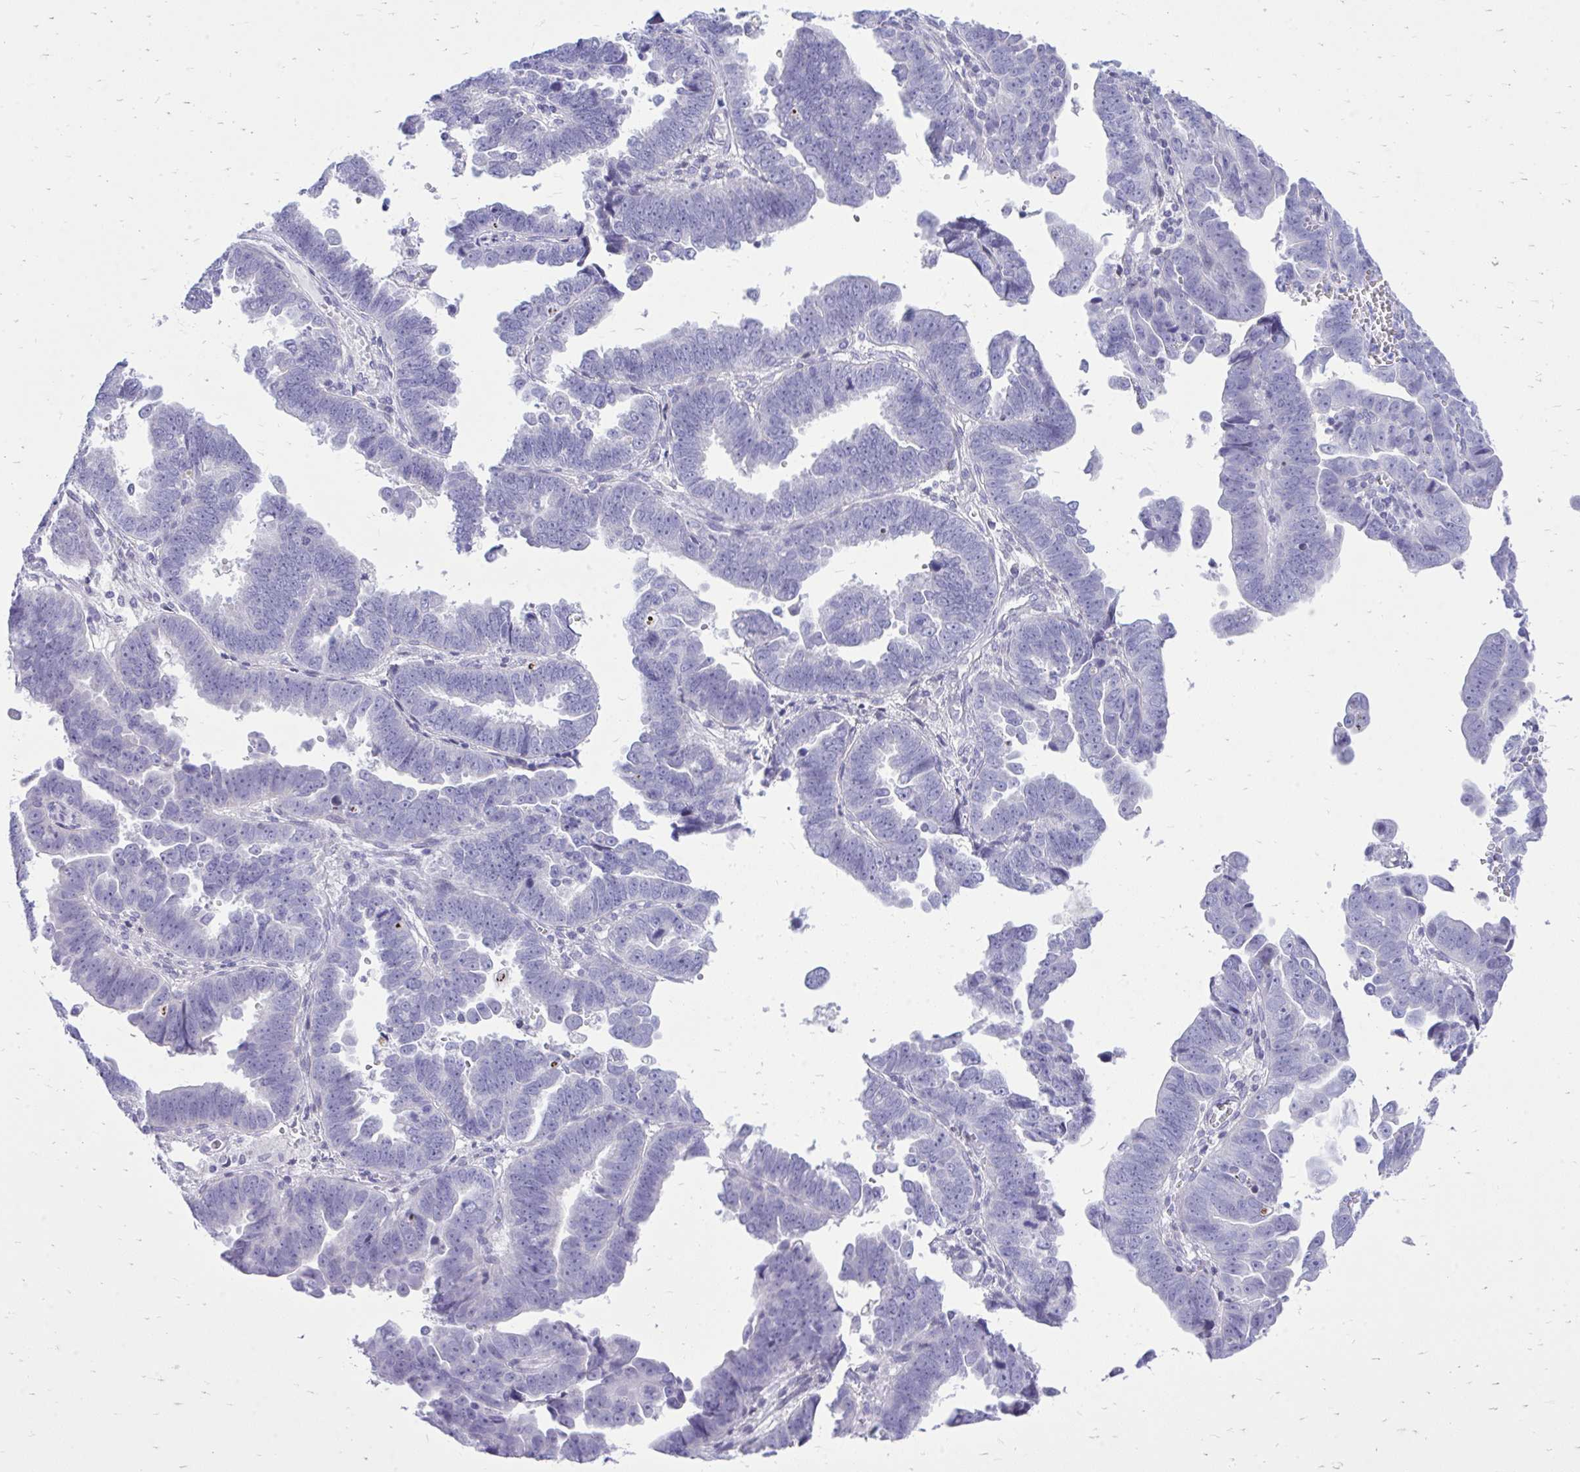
{"staining": {"intensity": "negative", "quantity": "none", "location": "none"}, "tissue": "endometrial cancer", "cell_type": "Tumor cells", "image_type": "cancer", "snomed": [{"axis": "morphology", "description": "Adenocarcinoma, NOS"}, {"axis": "topography", "description": "Endometrium"}], "caption": "A micrograph of human endometrial cancer is negative for staining in tumor cells.", "gene": "GABRA1", "patient": {"sex": "female", "age": 75}}